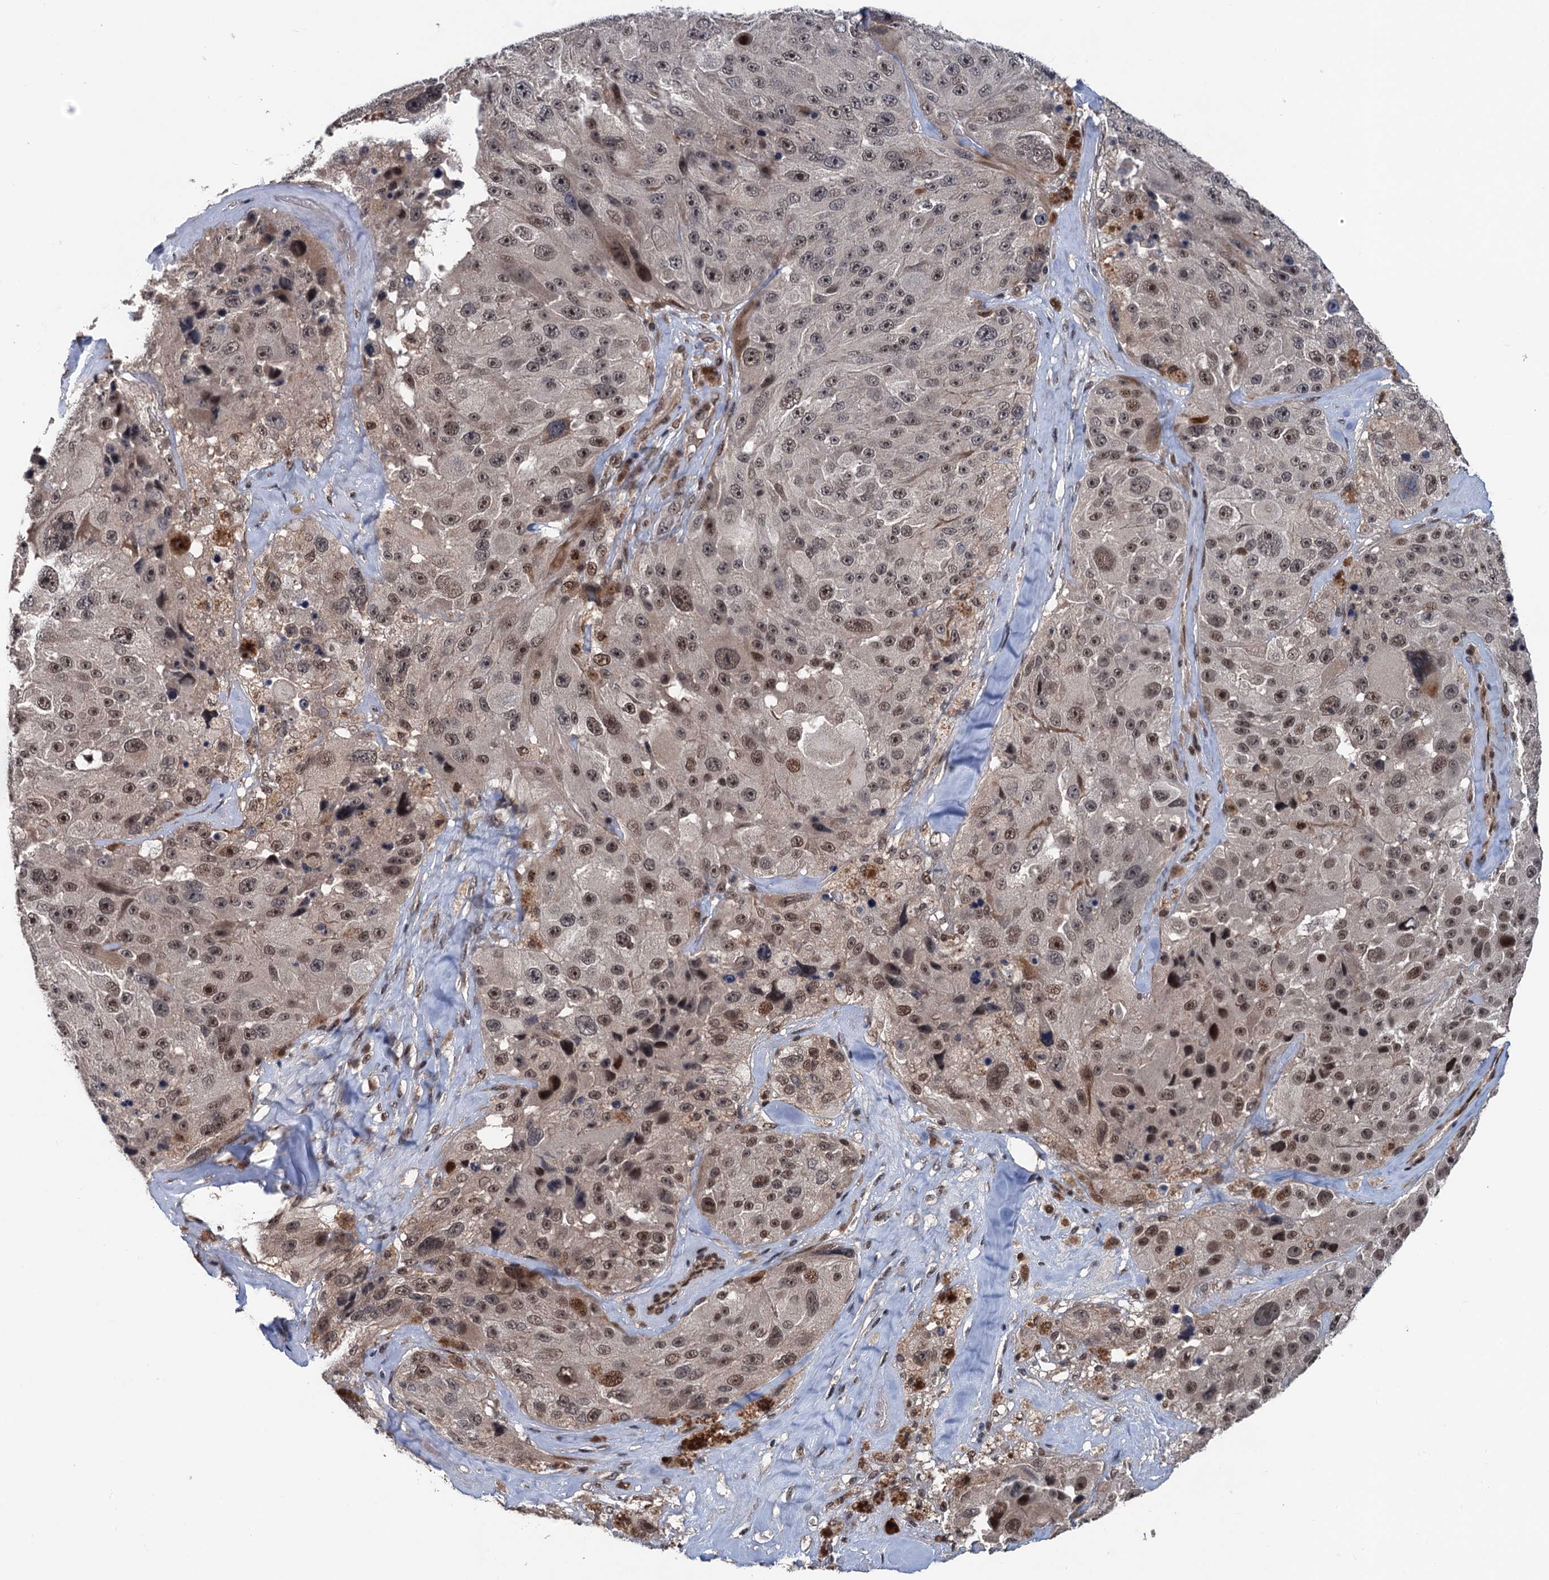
{"staining": {"intensity": "moderate", "quantity": "25%-75%", "location": "nuclear"}, "tissue": "melanoma", "cell_type": "Tumor cells", "image_type": "cancer", "snomed": [{"axis": "morphology", "description": "Malignant melanoma, Metastatic site"}, {"axis": "topography", "description": "Lymph node"}], "caption": "Human malignant melanoma (metastatic site) stained with a protein marker exhibits moderate staining in tumor cells.", "gene": "RASSF4", "patient": {"sex": "male", "age": 62}}